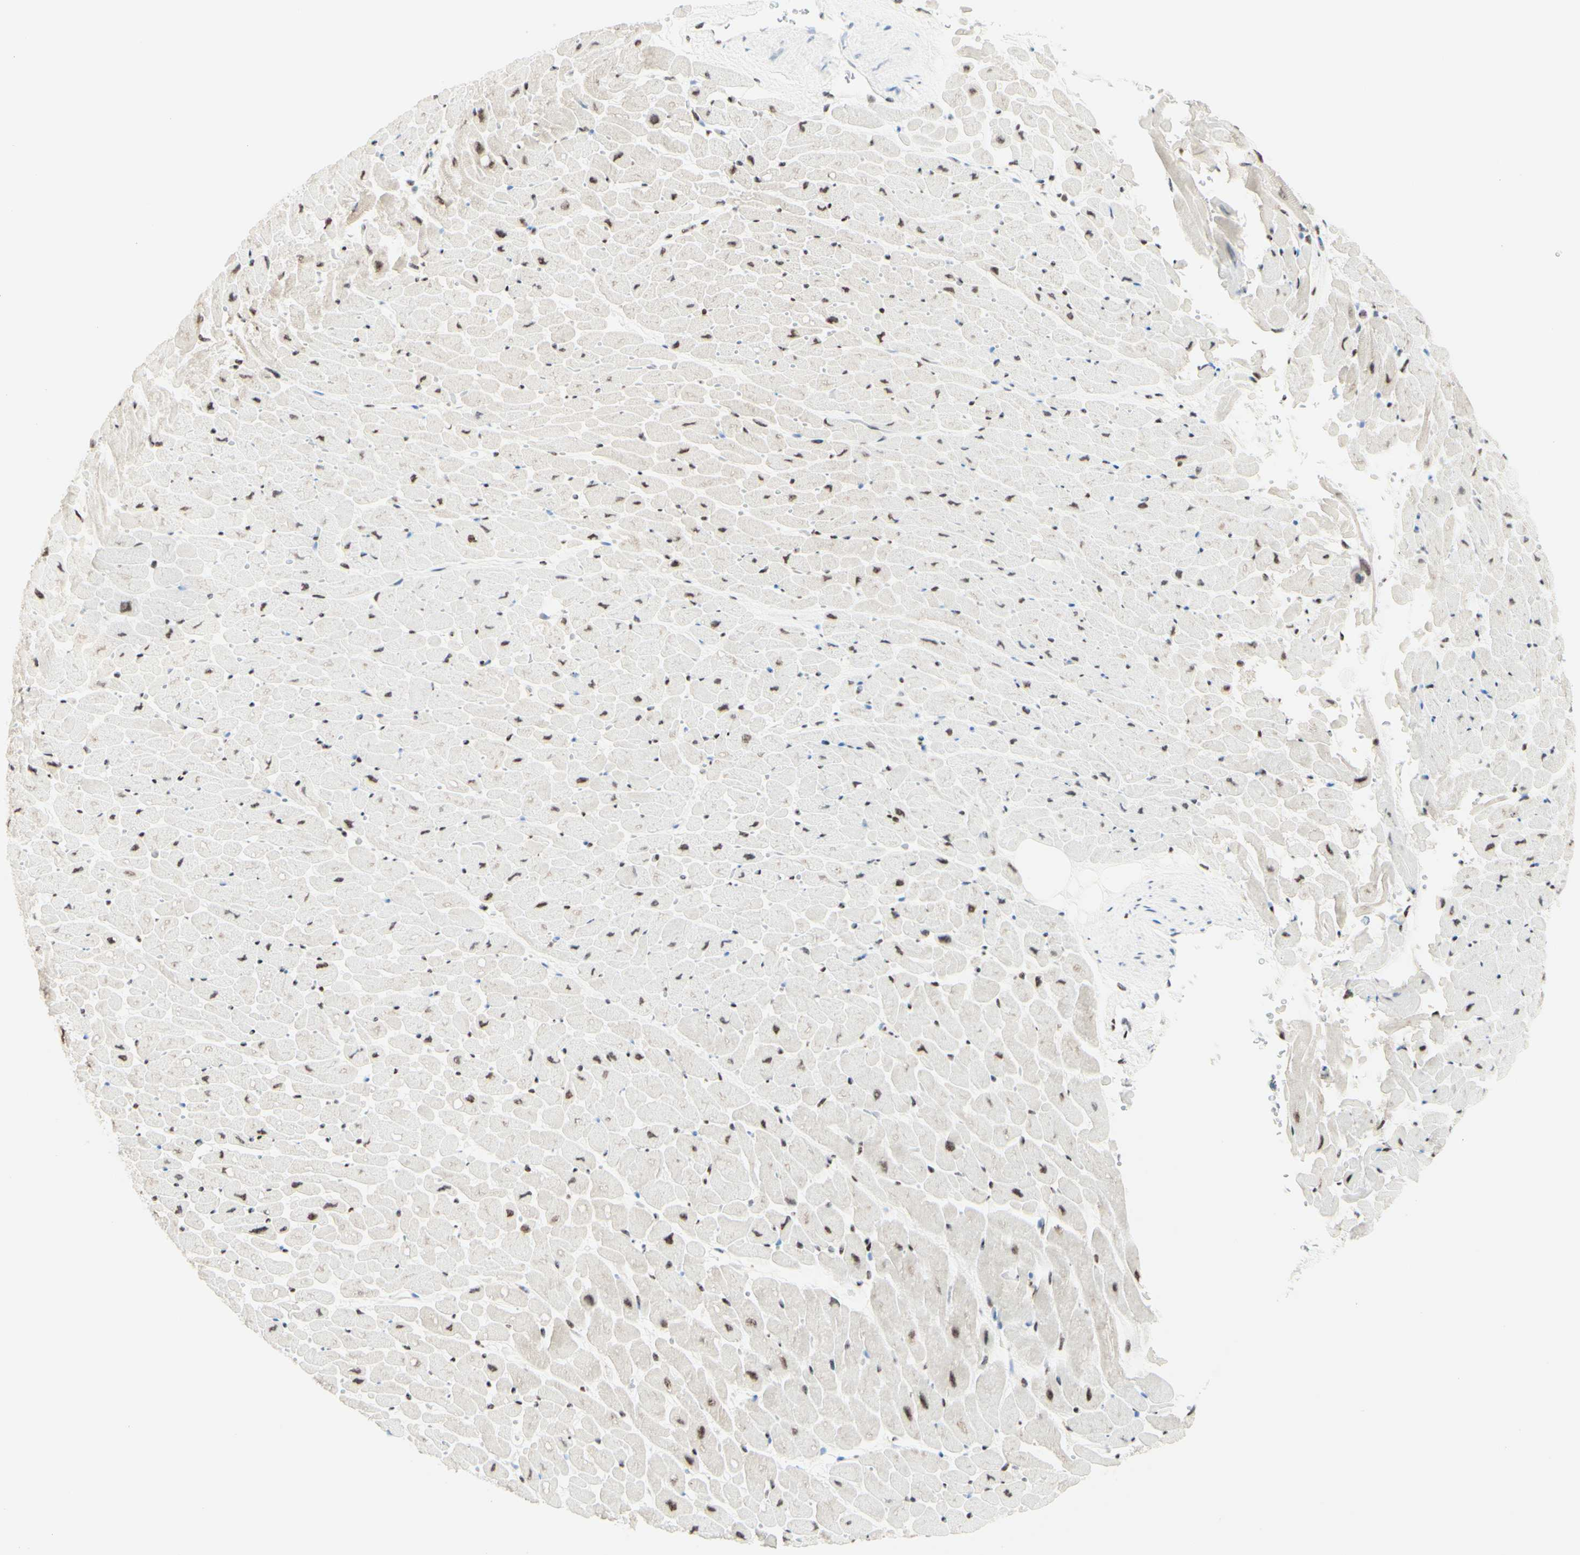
{"staining": {"intensity": "weak", "quantity": "<25%", "location": "nuclear"}, "tissue": "heart muscle", "cell_type": "Cardiomyocytes", "image_type": "normal", "snomed": [{"axis": "morphology", "description": "Normal tissue, NOS"}, {"axis": "topography", "description": "Heart"}], "caption": "IHC photomicrograph of normal heart muscle: human heart muscle stained with DAB reveals no significant protein staining in cardiomyocytes. (IHC, brightfield microscopy, high magnification).", "gene": "WTAP", "patient": {"sex": "male", "age": 45}}